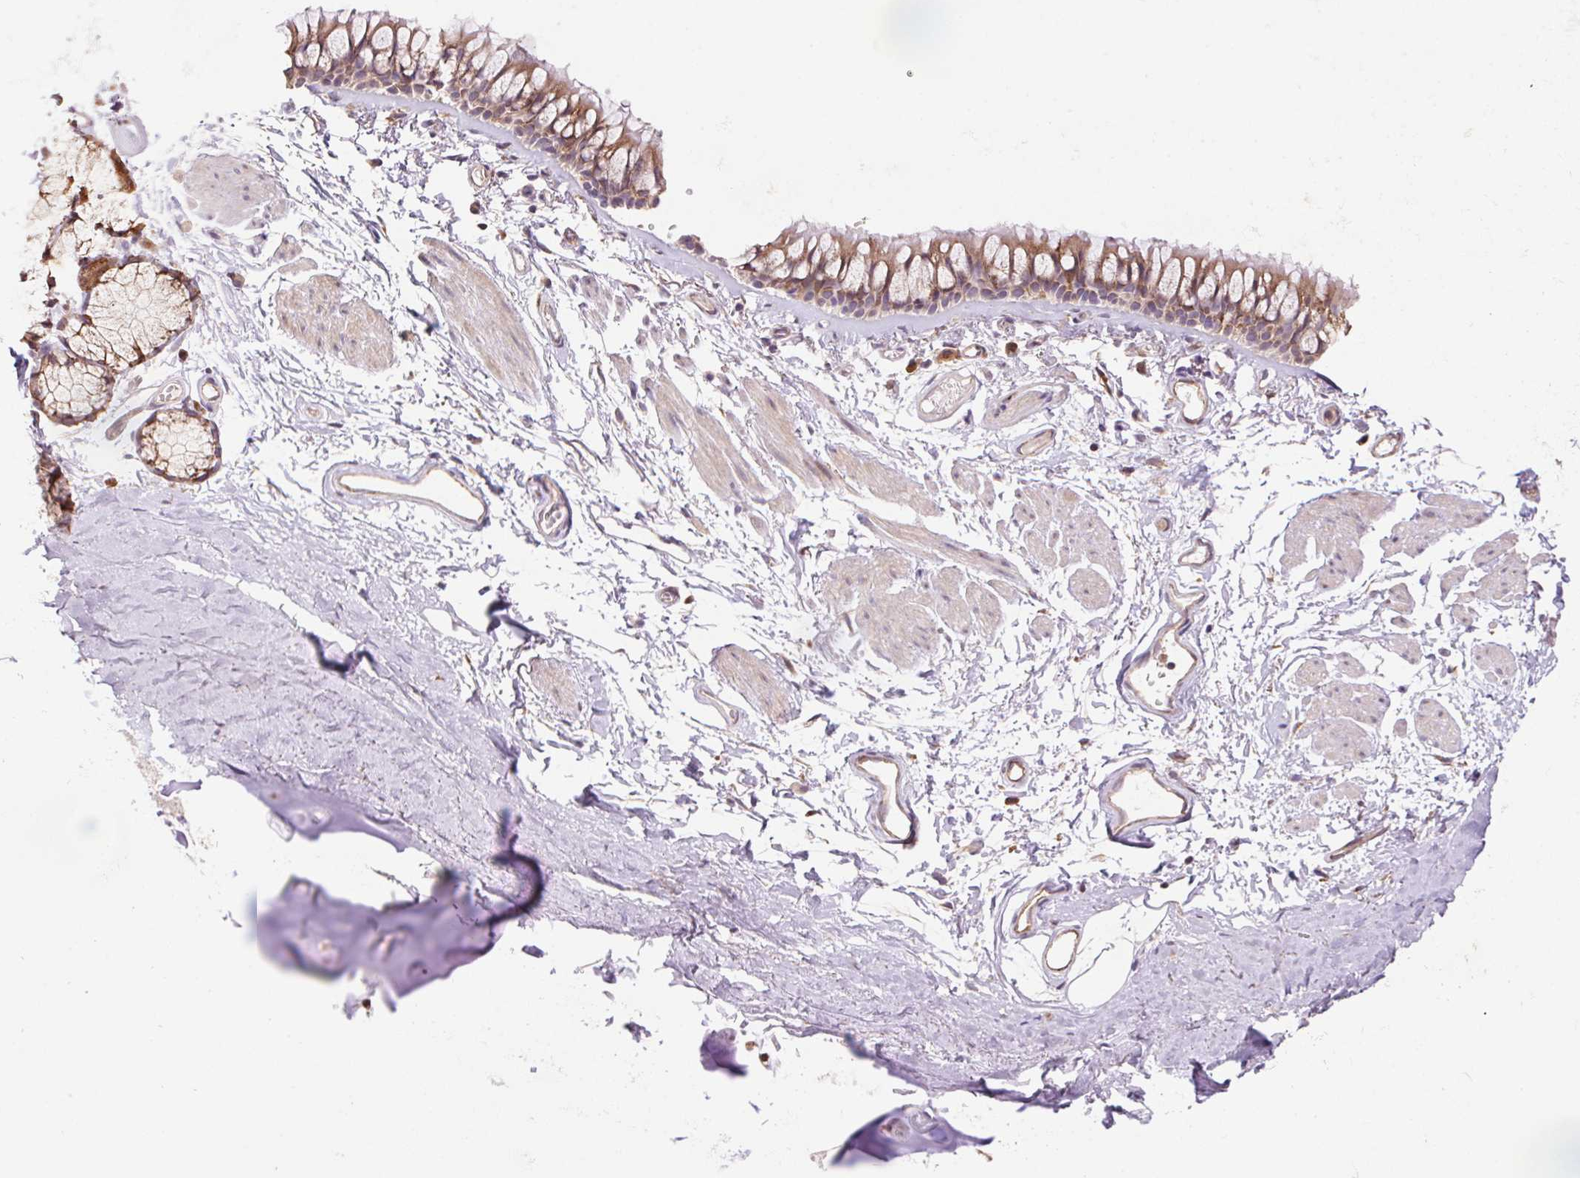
{"staining": {"intensity": "moderate", "quantity": "25%-75%", "location": "nuclear"}, "tissue": "soft tissue", "cell_type": "Chondrocytes", "image_type": "normal", "snomed": [{"axis": "morphology", "description": "Normal tissue, NOS"}, {"axis": "topography", "description": "Cartilage tissue"}, {"axis": "topography", "description": "Bronchus"}], "caption": "About 25%-75% of chondrocytes in benign human soft tissue reveal moderate nuclear protein expression as visualized by brown immunohistochemical staining.", "gene": "KLHL20", "patient": {"sex": "female", "age": 79}}